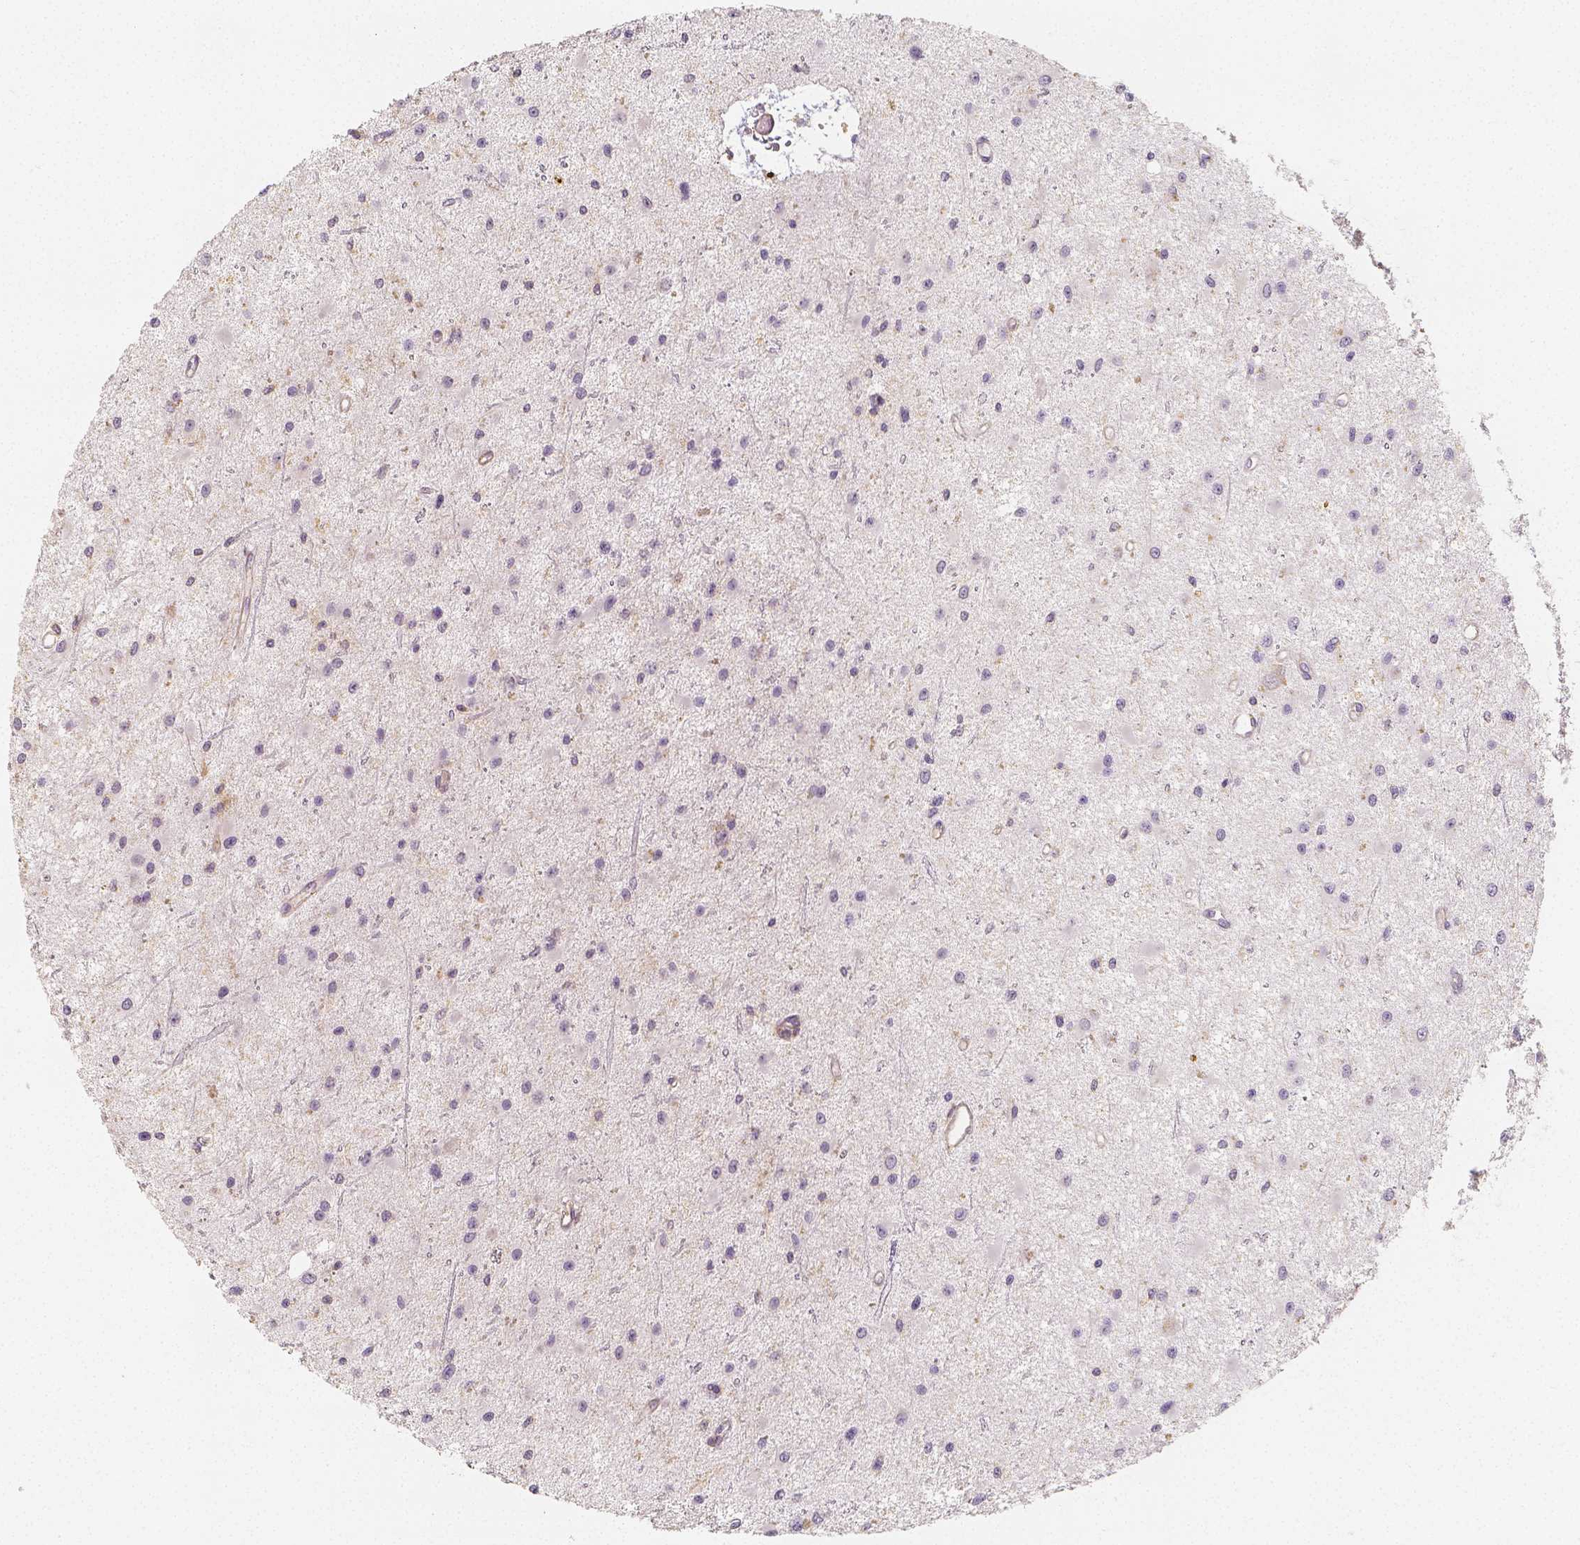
{"staining": {"intensity": "negative", "quantity": "none", "location": "none"}, "tissue": "glioma", "cell_type": "Tumor cells", "image_type": "cancer", "snomed": [{"axis": "morphology", "description": "Glioma, malignant, High grade"}, {"axis": "topography", "description": "Brain"}], "caption": "This is a image of immunohistochemistry staining of malignant glioma (high-grade), which shows no expression in tumor cells.", "gene": "PTPRJ", "patient": {"sex": "male", "age": 54}}